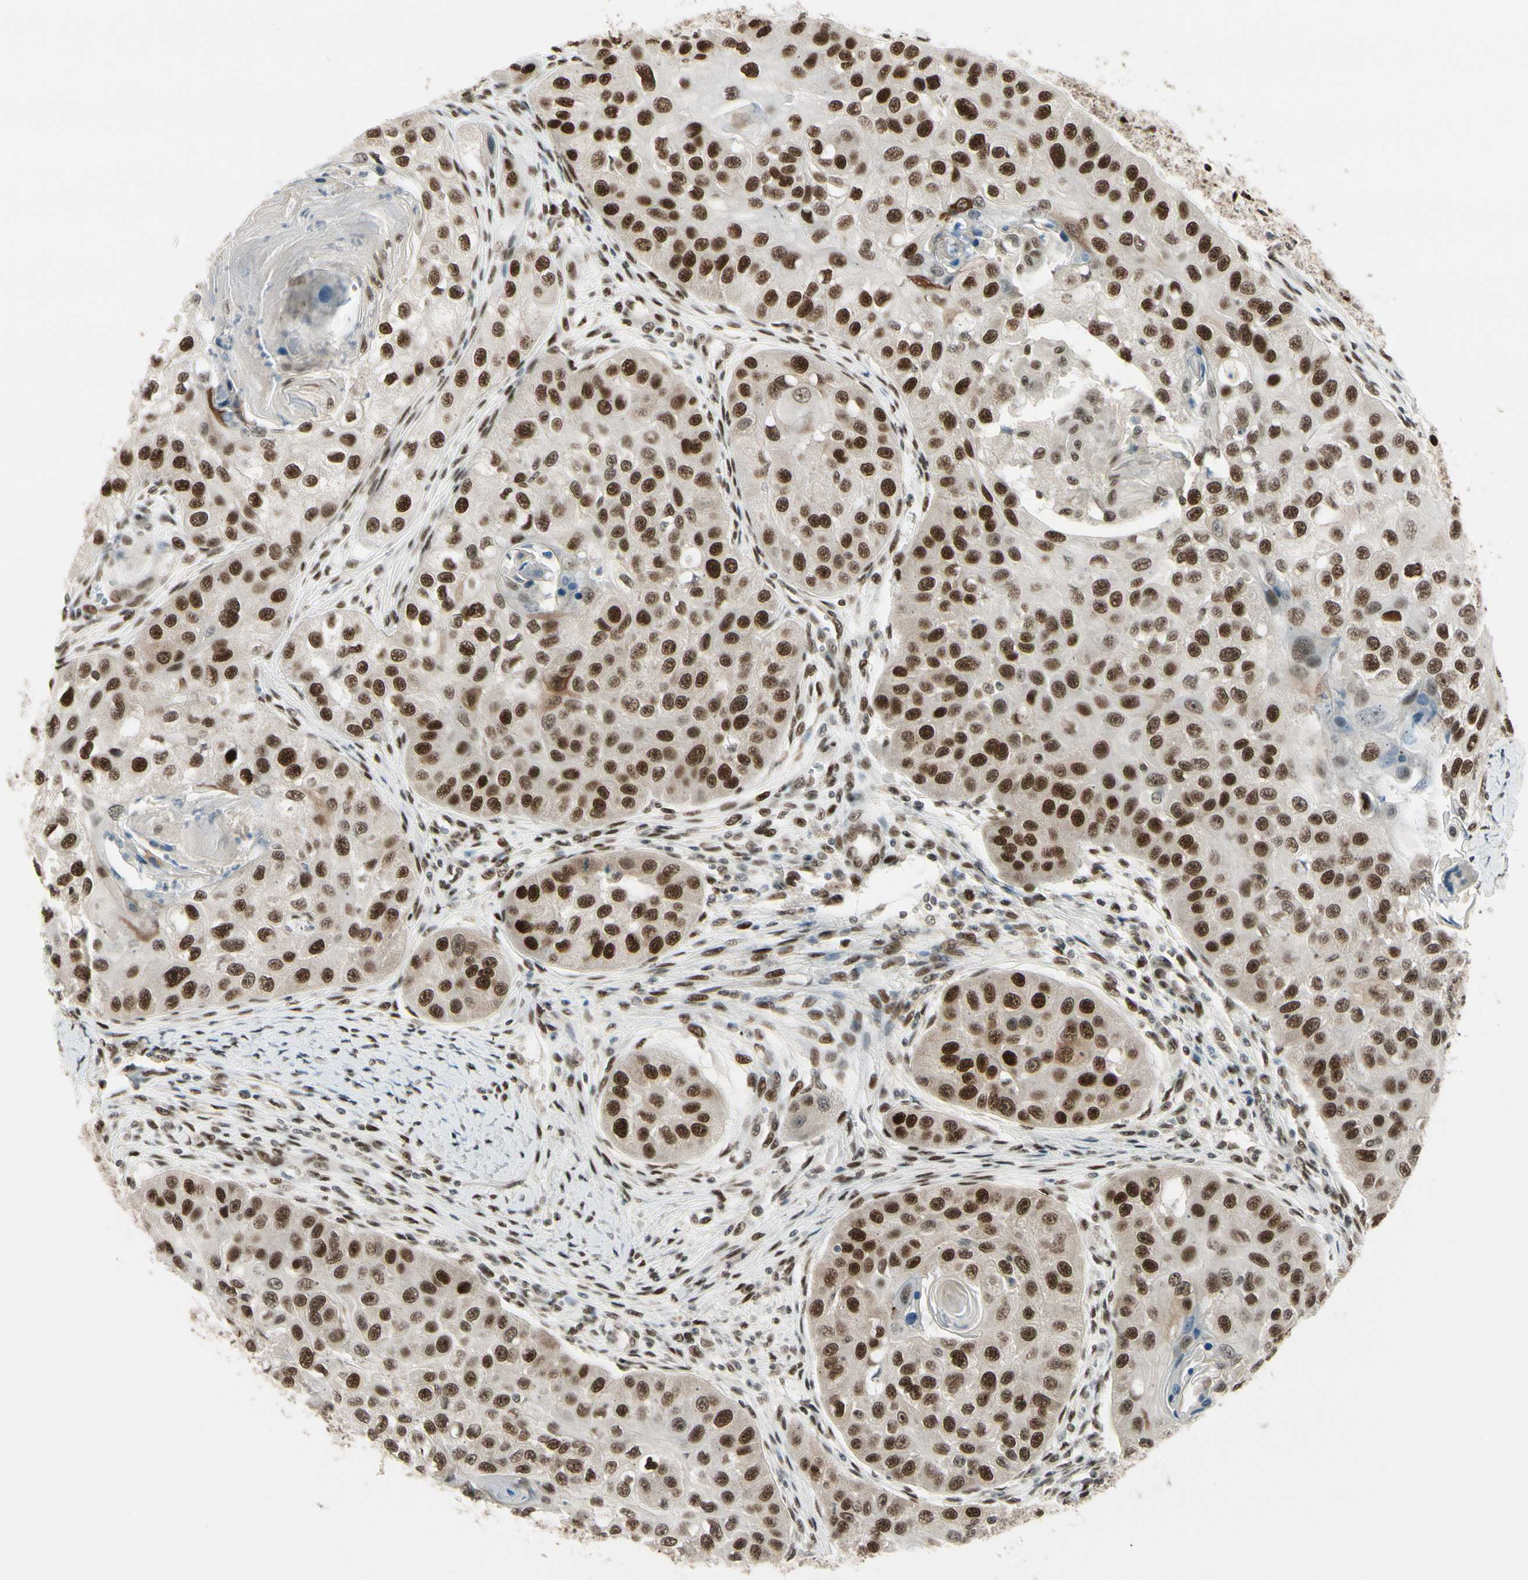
{"staining": {"intensity": "strong", "quantity": ">75%", "location": "nuclear"}, "tissue": "head and neck cancer", "cell_type": "Tumor cells", "image_type": "cancer", "snomed": [{"axis": "morphology", "description": "Normal tissue, NOS"}, {"axis": "morphology", "description": "Squamous cell carcinoma, NOS"}, {"axis": "topography", "description": "Skeletal muscle"}, {"axis": "topography", "description": "Head-Neck"}], "caption": "Human squamous cell carcinoma (head and neck) stained with a protein marker exhibits strong staining in tumor cells.", "gene": "CHAMP1", "patient": {"sex": "male", "age": 51}}